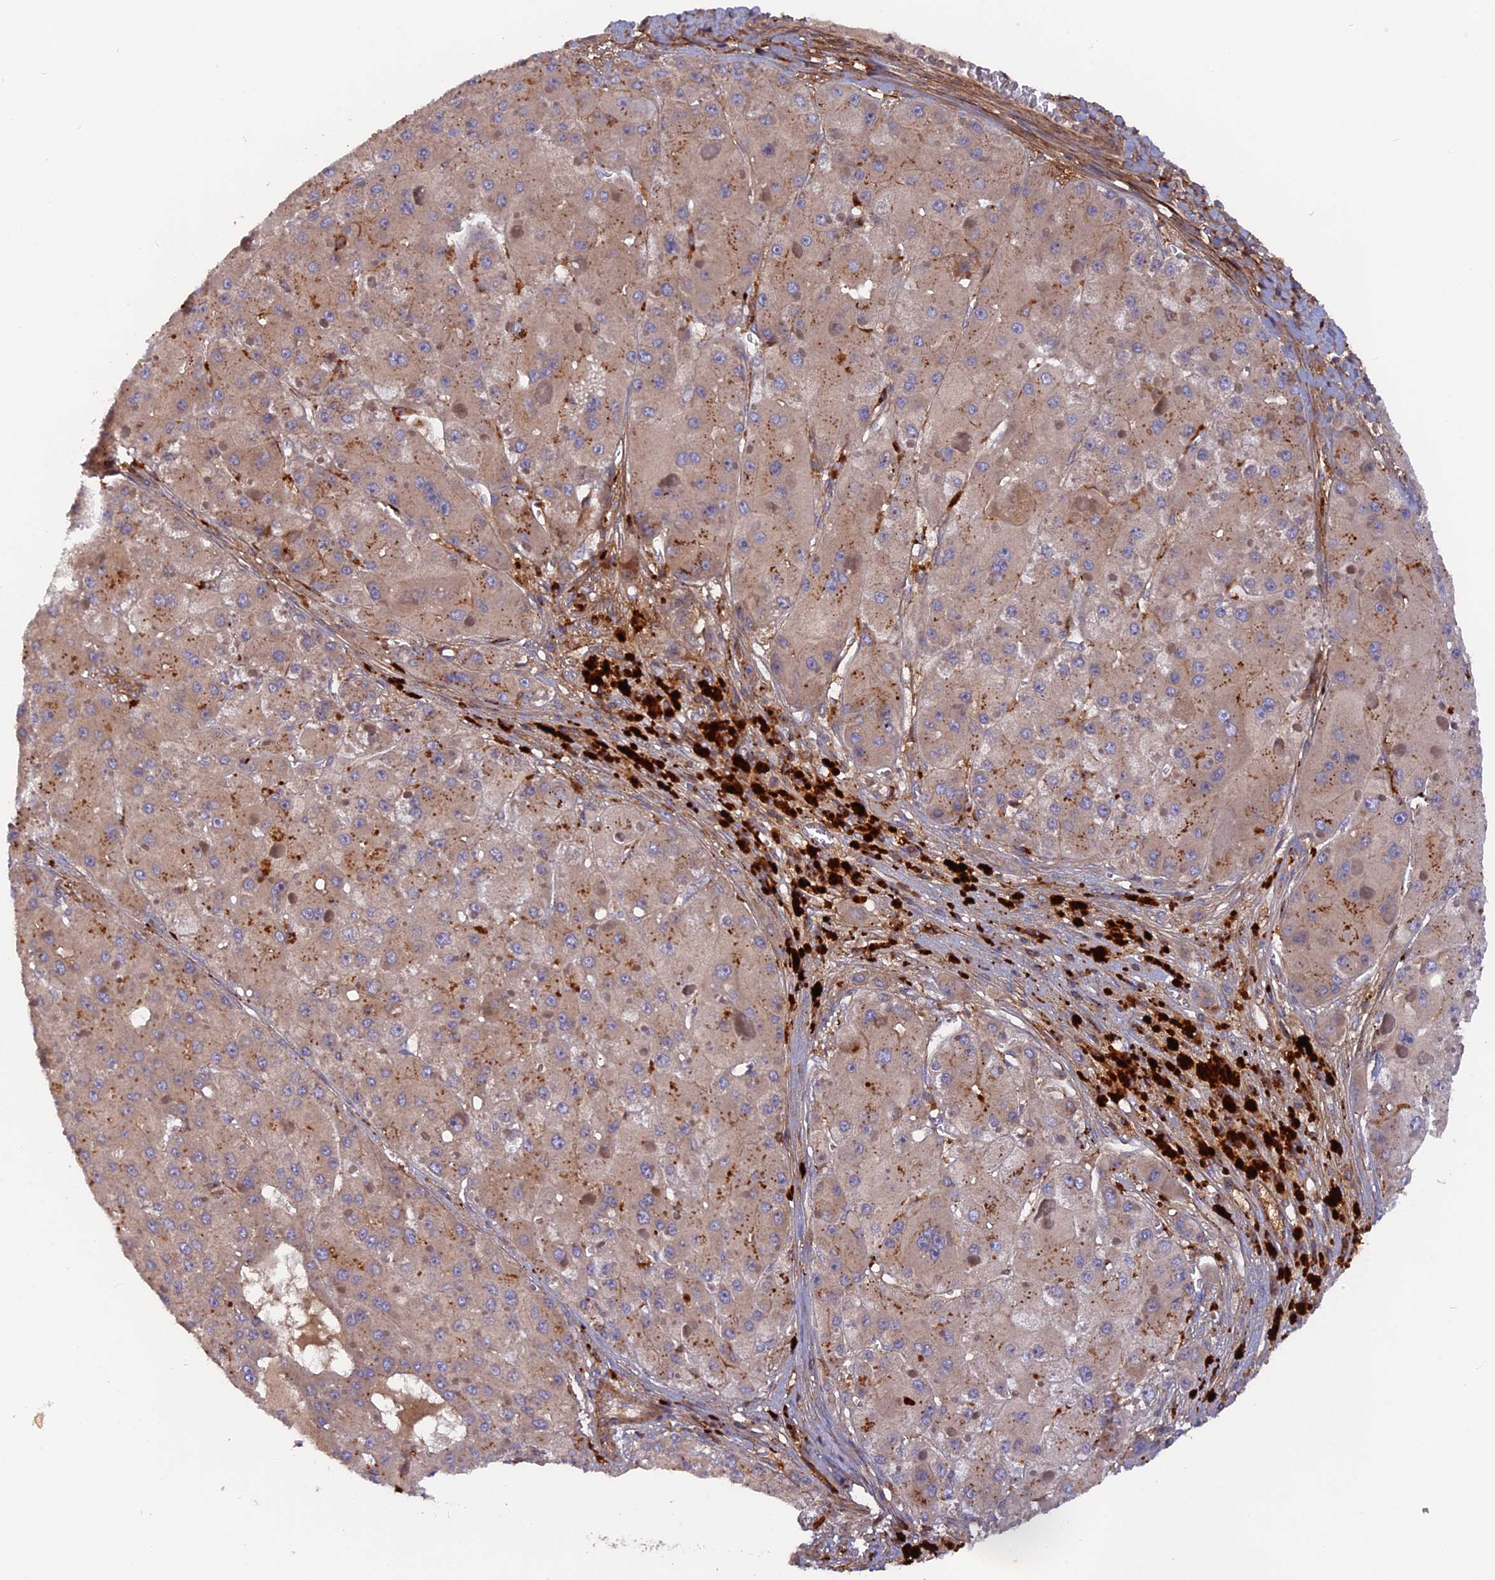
{"staining": {"intensity": "weak", "quantity": "<25%", "location": "cytoplasmic/membranous"}, "tissue": "liver cancer", "cell_type": "Tumor cells", "image_type": "cancer", "snomed": [{"axis": "morphology", "description": "Carcinoma, Hepatocellular, NOS"}, {"axis": "topography", "description": "Liver"}], "caption": "Liver cancer was stained to show a protein in brown. There is no significant expression in tumor cells.", "gene": "CPNE7", "patient": {"sex": "female", "age": 73}}